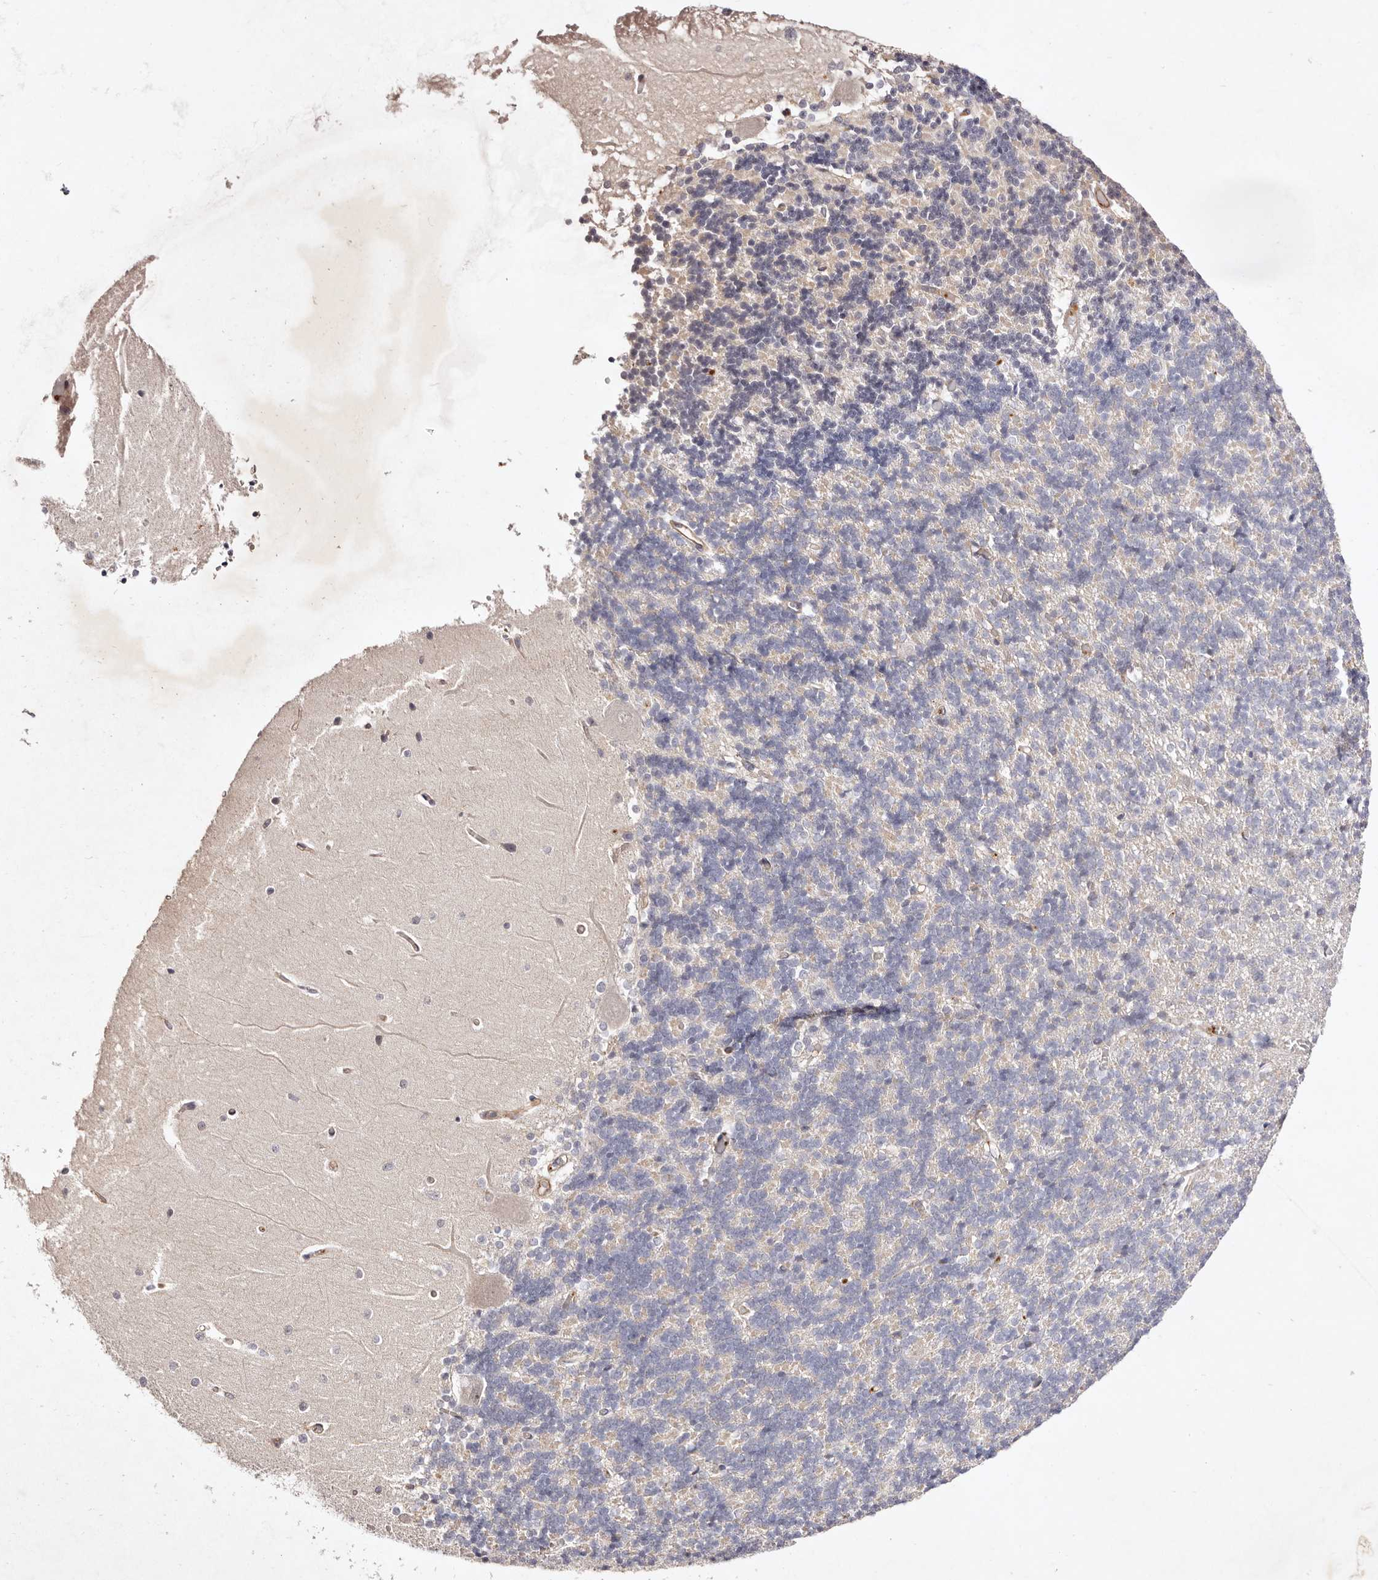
{"staining": {"intensity": "negative", "quantity": "none", "location": "none"}, "tissue": "cerebellum", "cell_type": "Cells in granular layer", "image_type": "normal", "snomed": [{"axis": "morphology", "description": "Normal tissue, NOS"}, {"axis": "topography", "description": "Cerebellum"}], "caption": "This is a photomicrograph of immunohistochemistry staining of normal cerebellum, which shows no expression in cells in granular layer.", "gene": "MTMR11", "patient": {"sex": "male", "age": 37}}